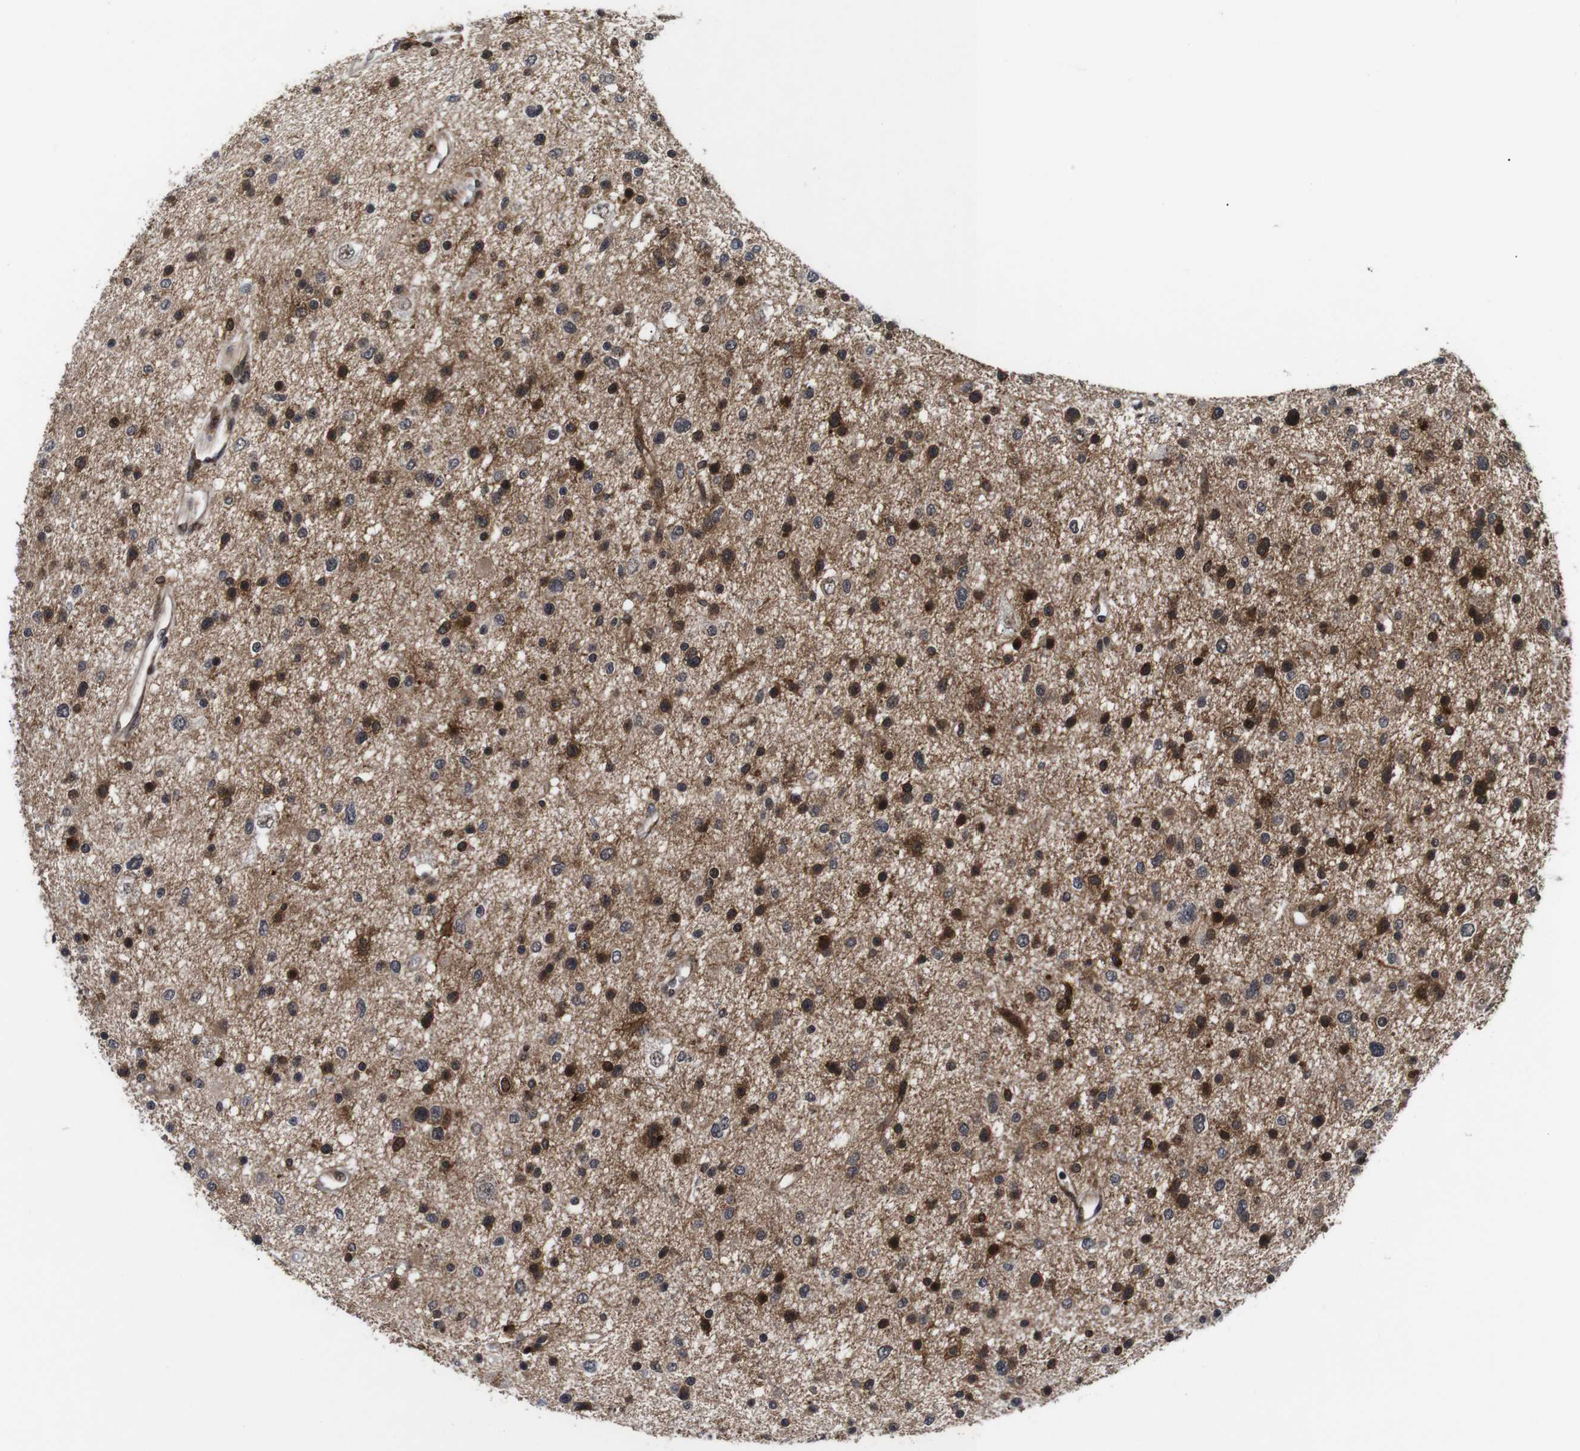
{"staining": {"intensity": "strong", "quantity": ">75%", "location": "cytoplasmic/membranous,nuclear"}, "tissue": "glioma", "cell_type": "Tumor cells", "image_type": "cancer", "snomed": [{"axis": "morphology", "description": "Glioma, malignant, Low grade"}, {"axis": "topography", "description": "Brain"}], "caption": "IHC staining of malignant low-grade glioma, which shows high levels of strong cytoplasmic/membranous and nuclear expression in approximately >75% of tumor cells indicating strong cytoplasmic/membranous and nuclear protein expression. The staining was performed using DAB (brown) for protein detection and nuclei were counterstained in hematoxylin (blue).", "gene": "EIF4G1", "patient": {"sex": "female", "age": 37}}